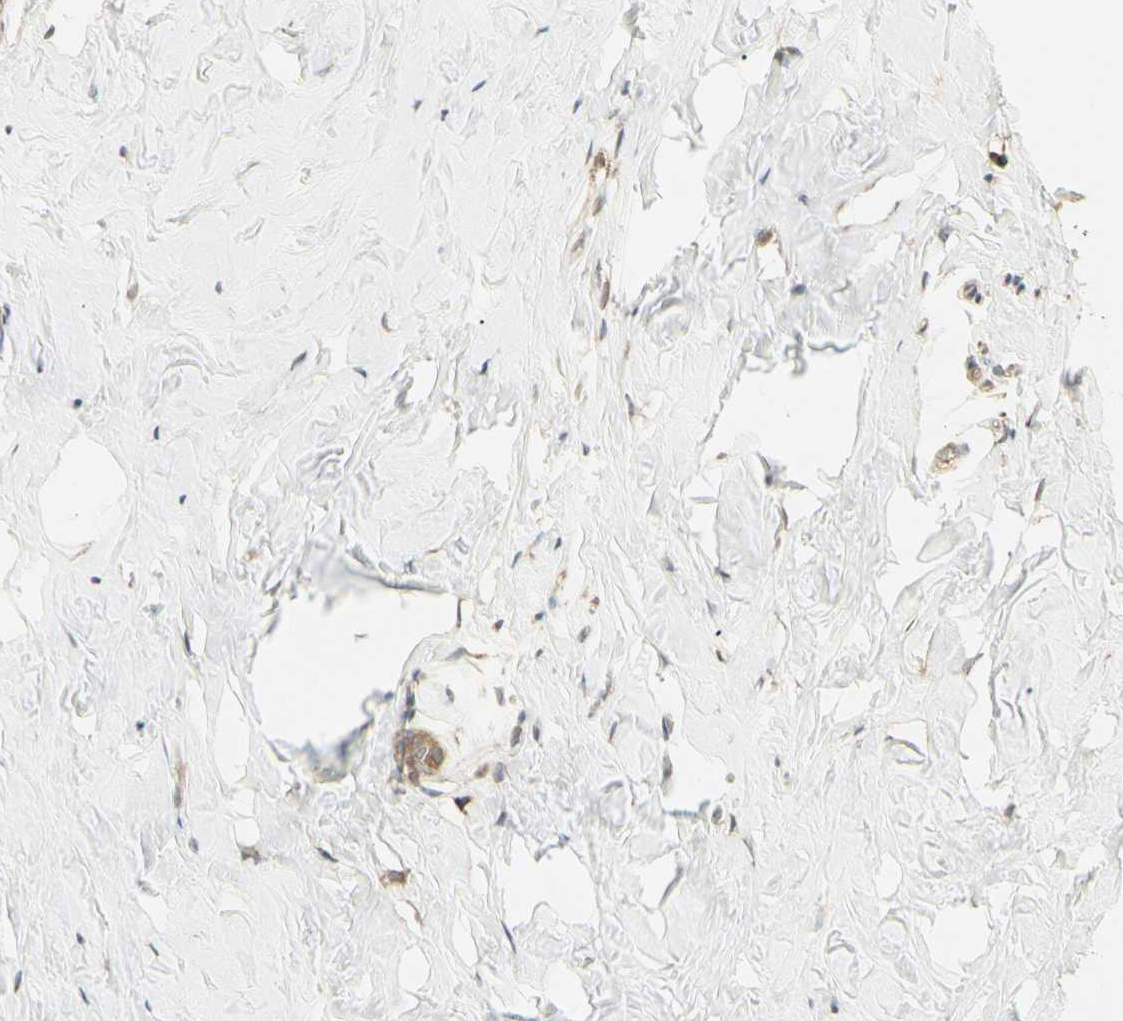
{"staining": {"intensity": "negative", "quantity": "none", "location": "none"}, "tissue": "breast", "cell_type": "Adipocytes", "image_type": "normal", "snomed": [{"axis": "morphology", "description": "Normal tissue, NOS"}, {"axis": "topography", "description": "Breast"}], "caption": "Immunohistochemistry histopathology image of normal breast: human breast stained with DAB (3,3'-diaminobenzidine) demonstrates no significant protein staining in adipocytes. (Brightfield microscopy of DAB immunohistochemistry (IHC) at high magnification).", "gene": "IRAG1", "patient": {"sex": "female", "age": 75}}